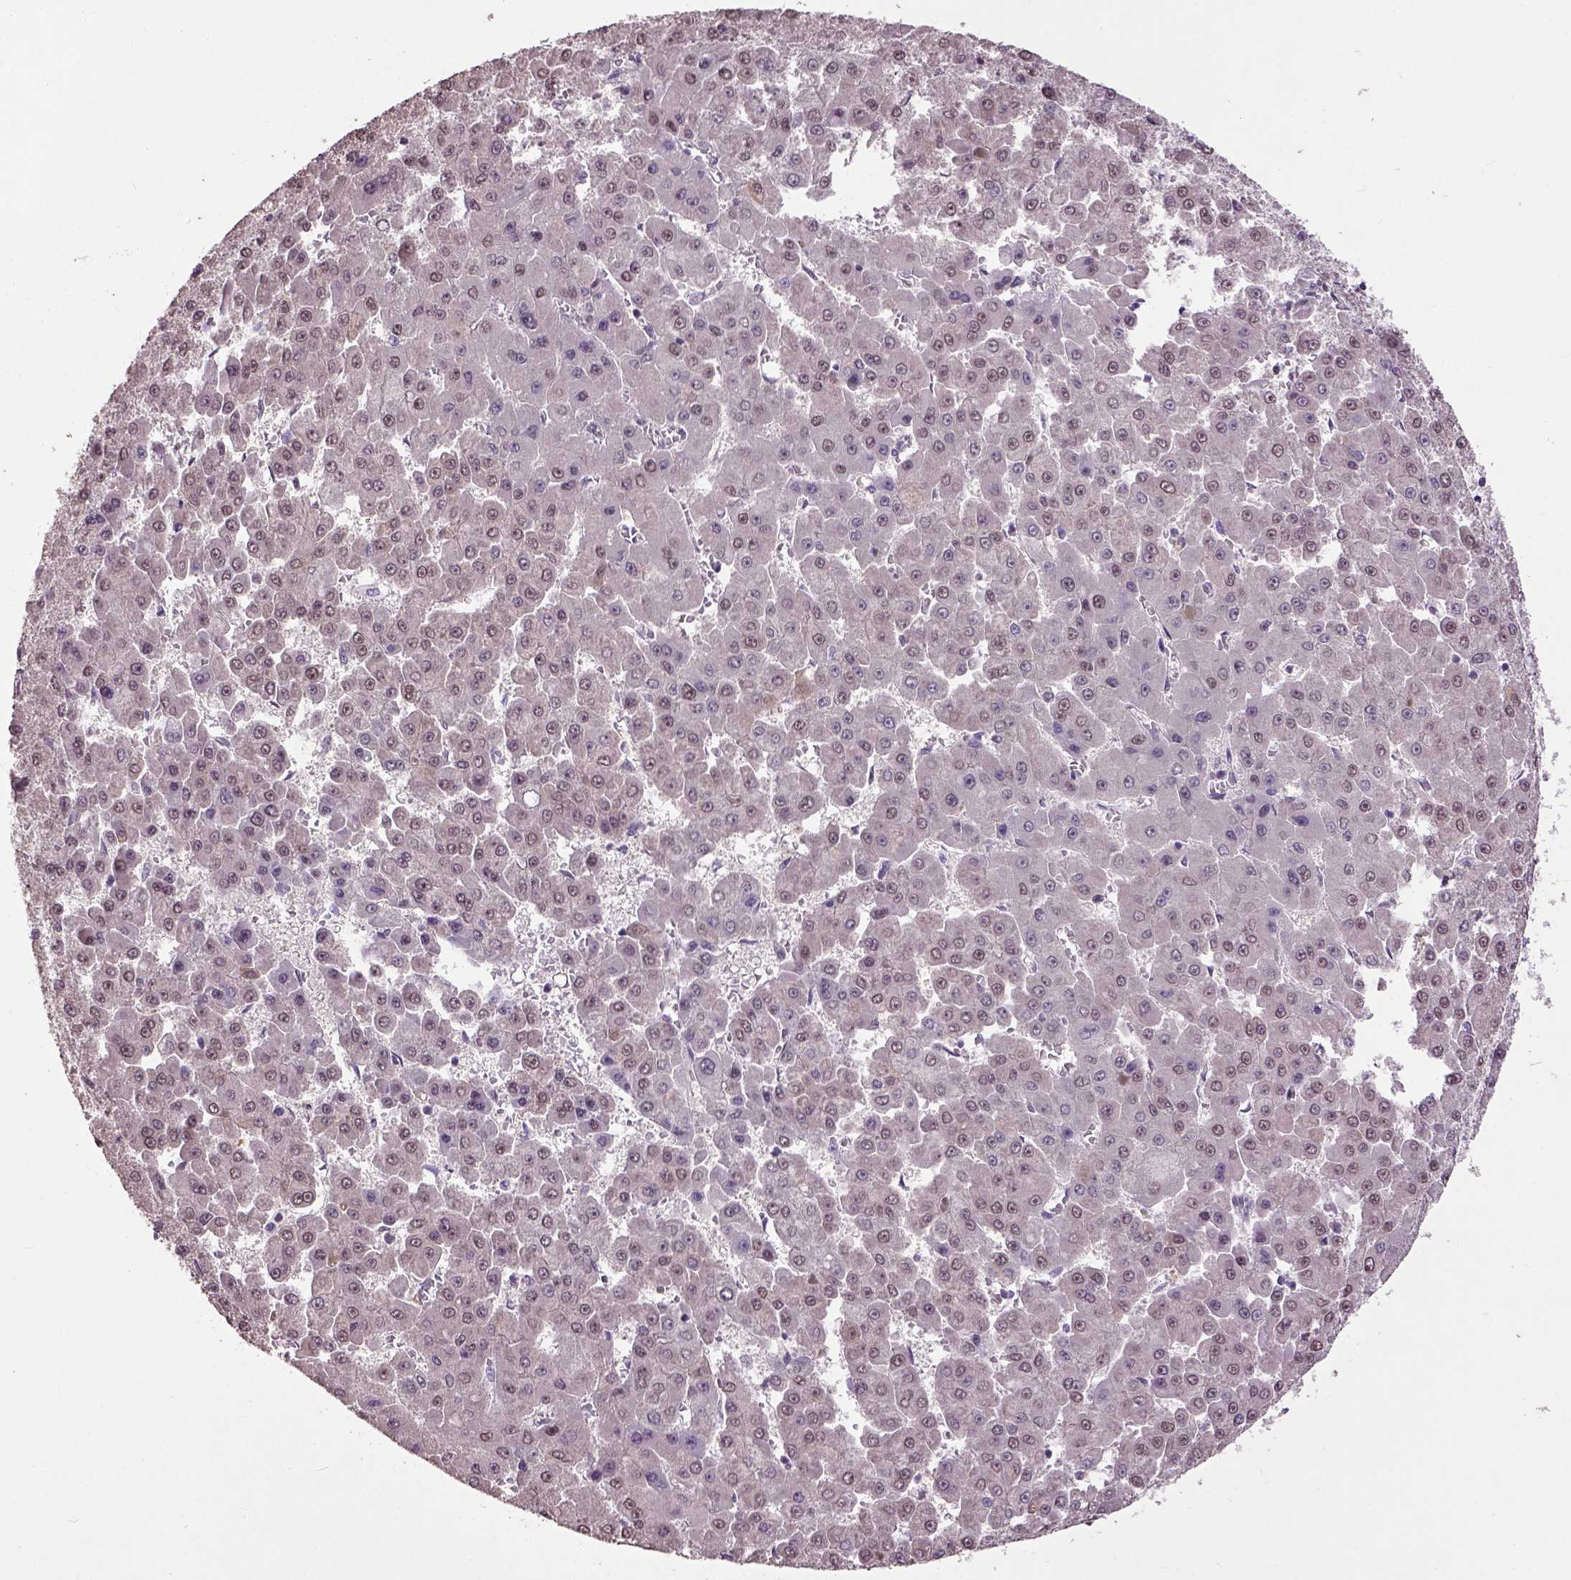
{"staining": {"intensity": "moderate", "quantity": "<25%", "location": "nuclear"}, "tissue": "liver cancer", "cell_type": "Tumor cells", "image_type": "cancer", "snomed": [{"axis": "morphology", "description": "Carcinoma, Hepatocellular, NOS"}, {"axis": "topography", "description": "Liver"}], "caption": "Liver cancer stained with a protein marker displays moderate staining in tumor cells.", "gene": "UBA3", "patient": {"sex": "male", "age": 78}}